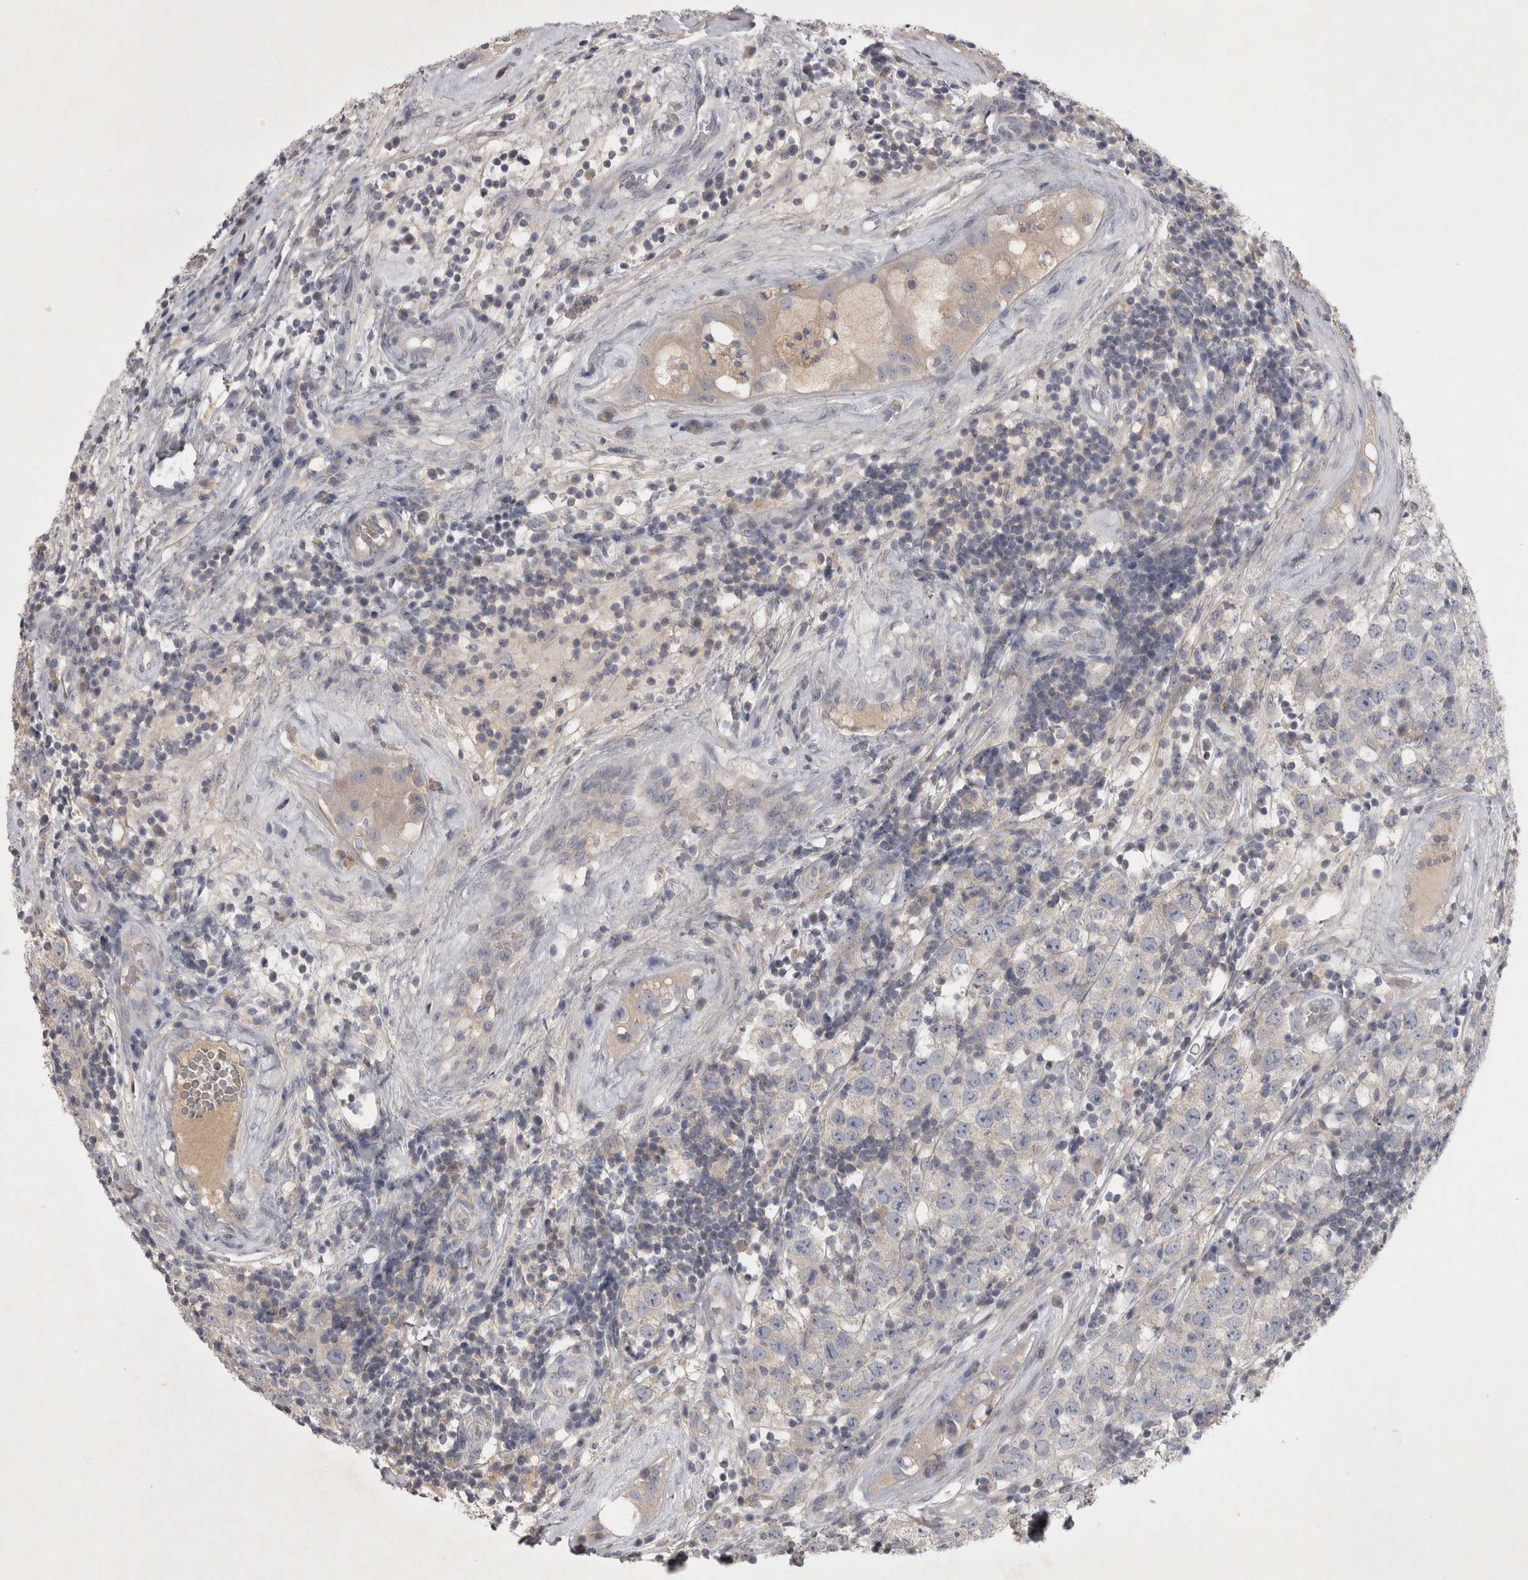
{"staining": {"intensity": "negative", "quantity": "none", "location": "none"}, "tissue": "testis cancer", "cell_type": "Tumor cells", "image_type": "cancer", "snomed": [{"axis": "morphology", "description": "Seminoma, NOS"}, {"axis": "morphology", "description": "Carcinoma, Embryonal, NOS"}, {"axis": "topography", "description": "Testis"}], "caption": "Testis cancer (seminoma) stained for a protein using immunohistochemistry (IHC) displays no staining tumor cells.", "gene": "ENPP7", "patient": {"sex": "male", "age": 28}}